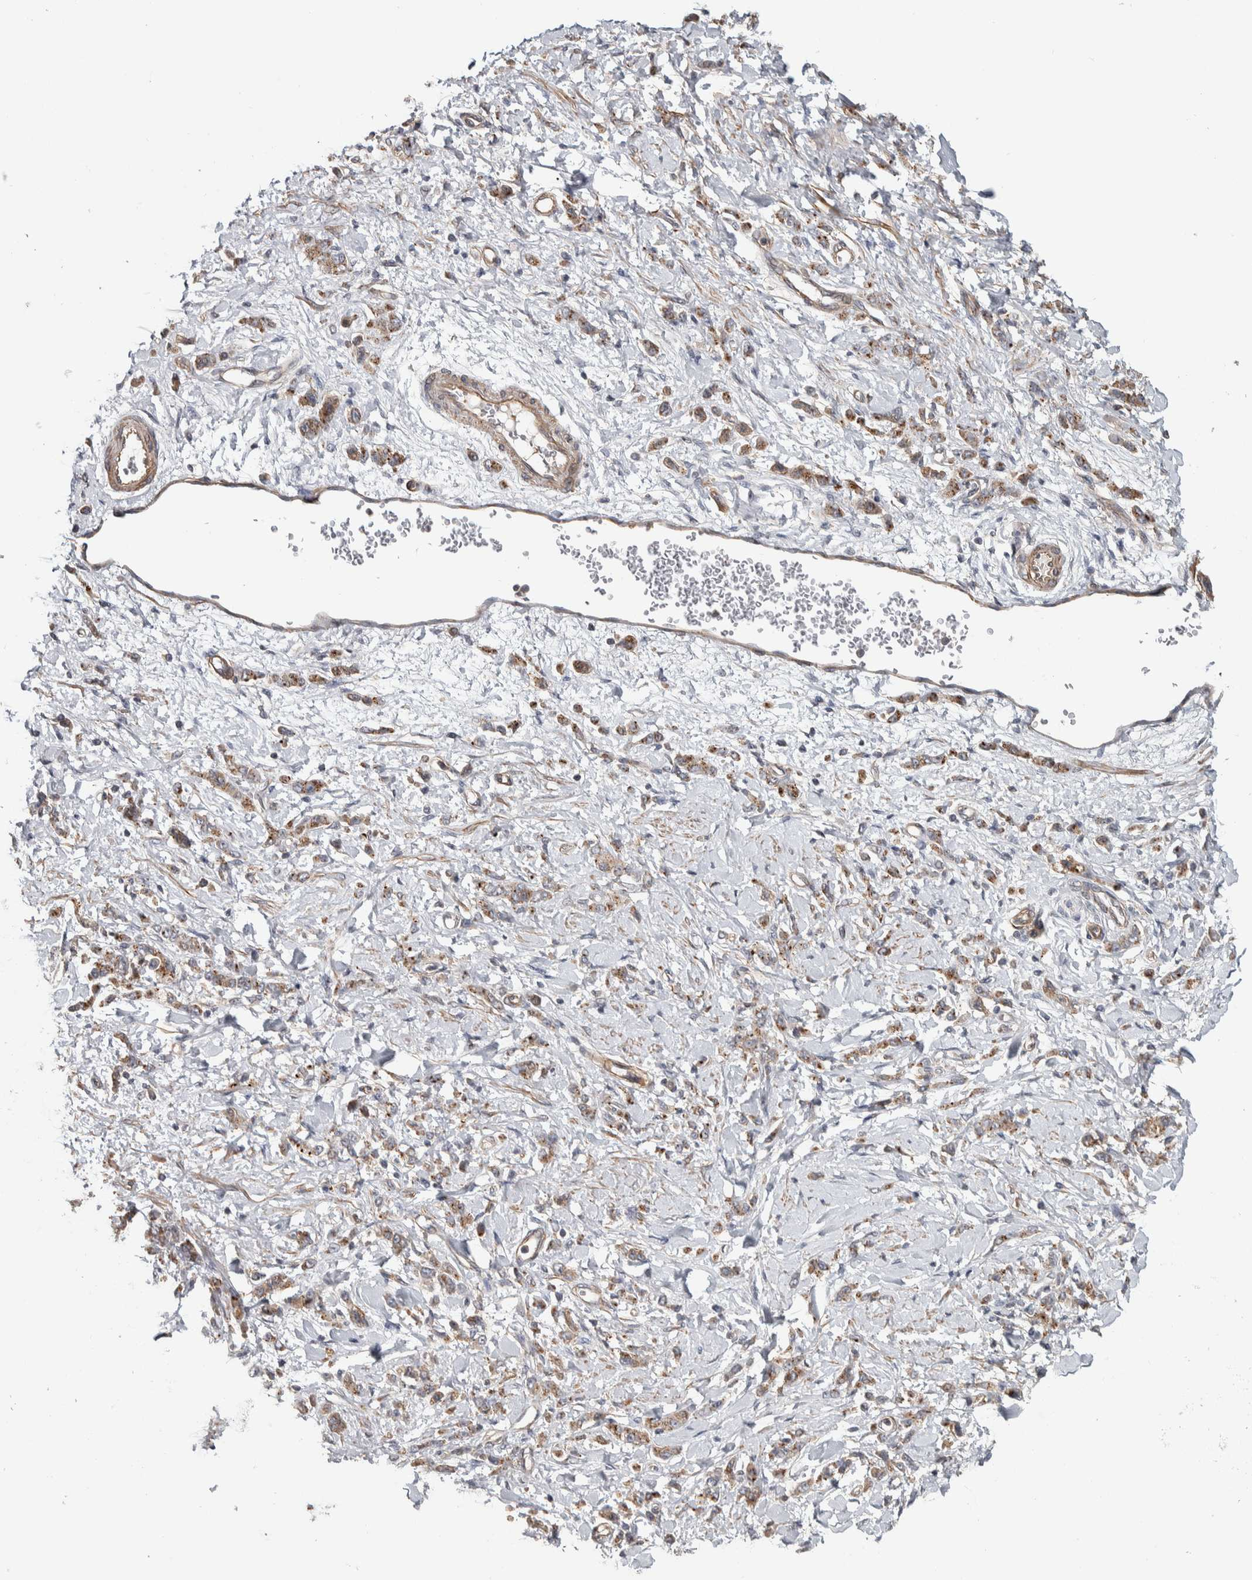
{"staining": {"intensity": "moderate", "quantity": ">75%", "location": "cytoplasmic/membranous"}, "tissue": "stomach cancer", "cell_type": "Tumor cells", "image_type": "cancer", "snomed": [{"axis": "morphology", "description": "Normal tissue, NOS"}, {"axis": "morphology", "description": "Adenocarcinoma, NOS"}, {"axis": "topography", "description": "Stomach"}], "caption": "A brown stain labels moderate cytoplasmic/membranous staining of a protein in human stomach cancer (adenocarcinoma) tumor cells.", "gene": "CHMP4C", "patient": {"sex": "male", "age": 82}}